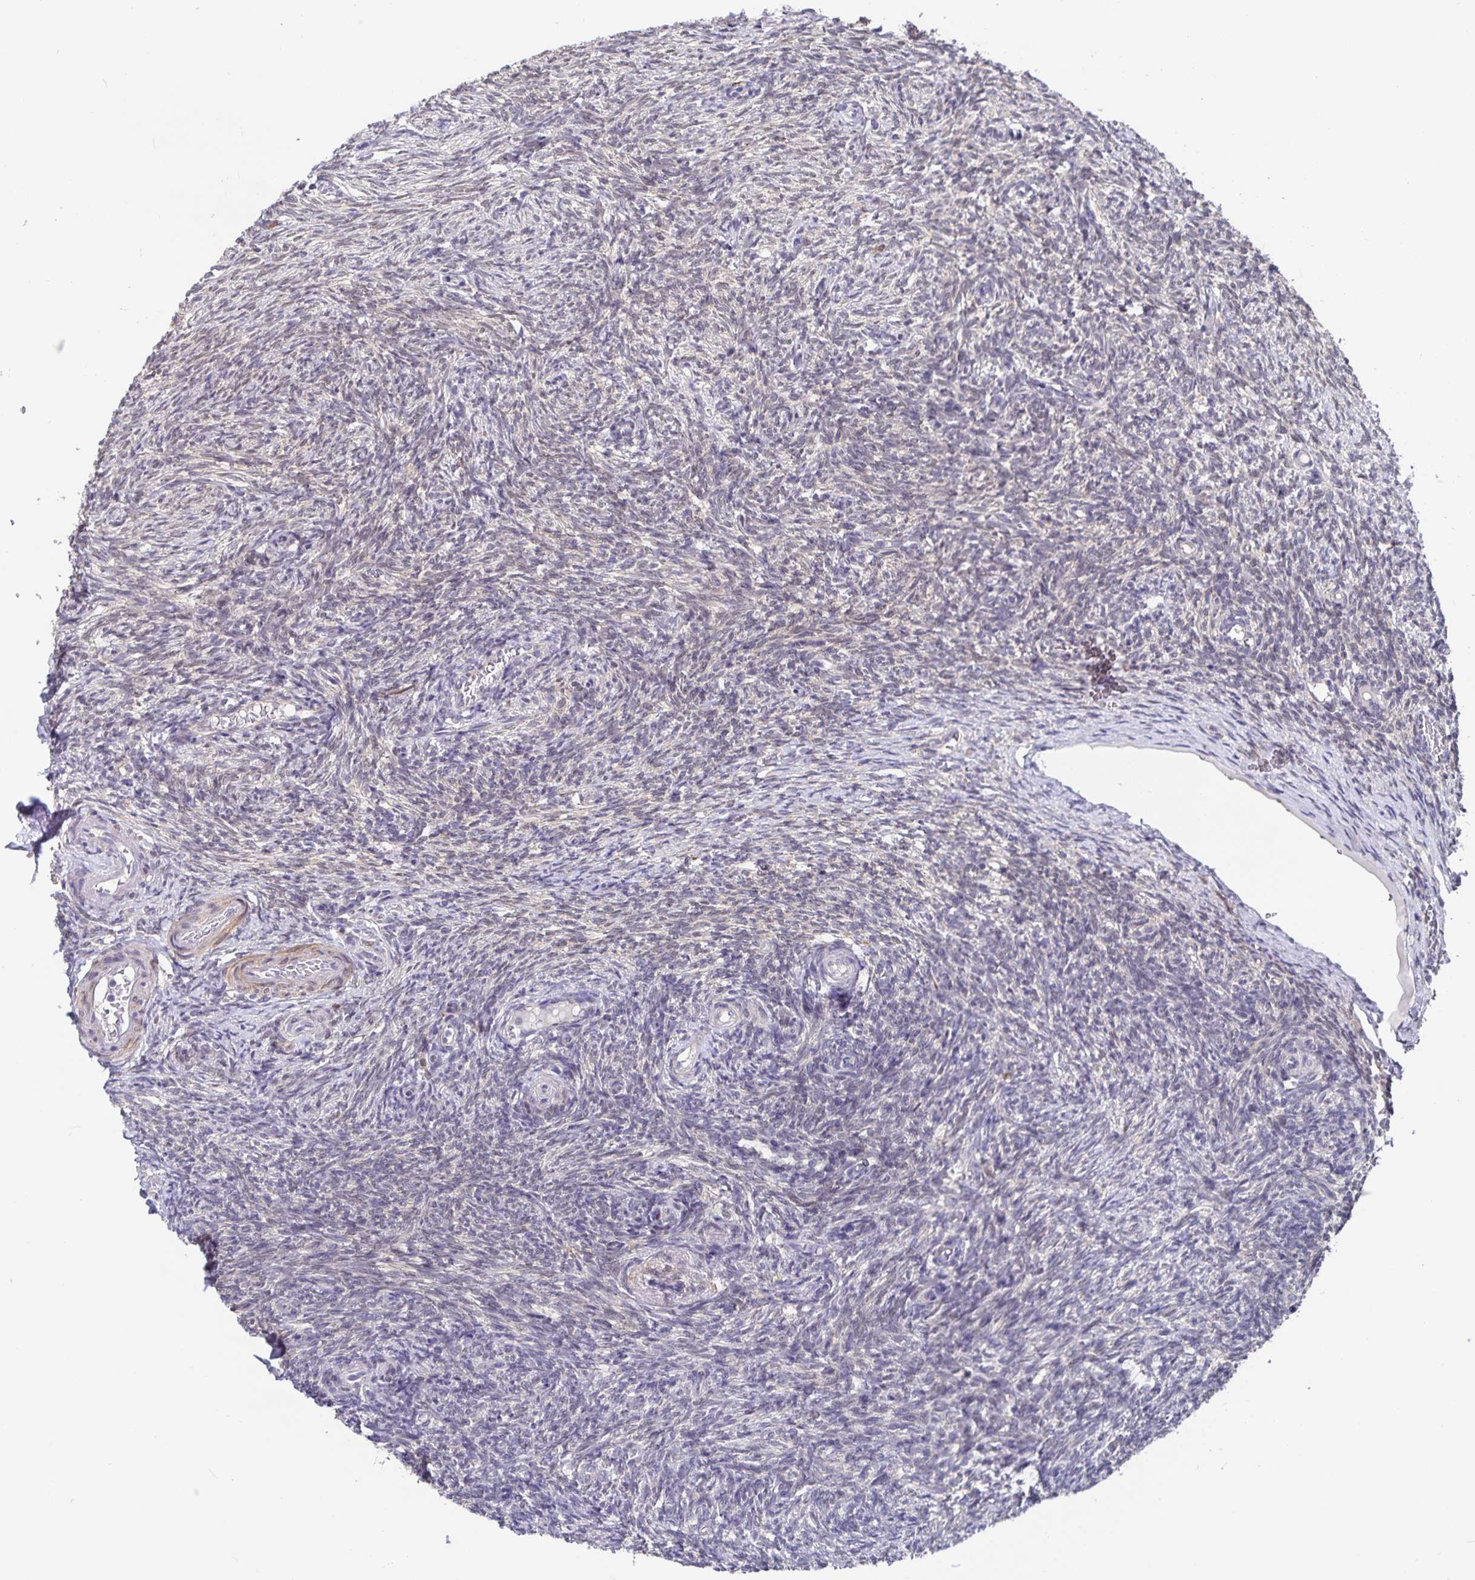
{"staining": {"intensity": "negative", "quantity": "none", "location": "none"}, "tissue": "ovary", "cell_type": "Follicle cells", "image_type": "normal", "snomed": [{"axis": "morphology", "description": "Normal tissue, NOS"}, {"axis": "topography", "description": "Ovary"}], "caption": "Immunohistochemical staining of benign human ovary reveals no significant positivity in follicle cells.", "gene": "ZIK1", "patient": {"sex": "female", "age": 39}}